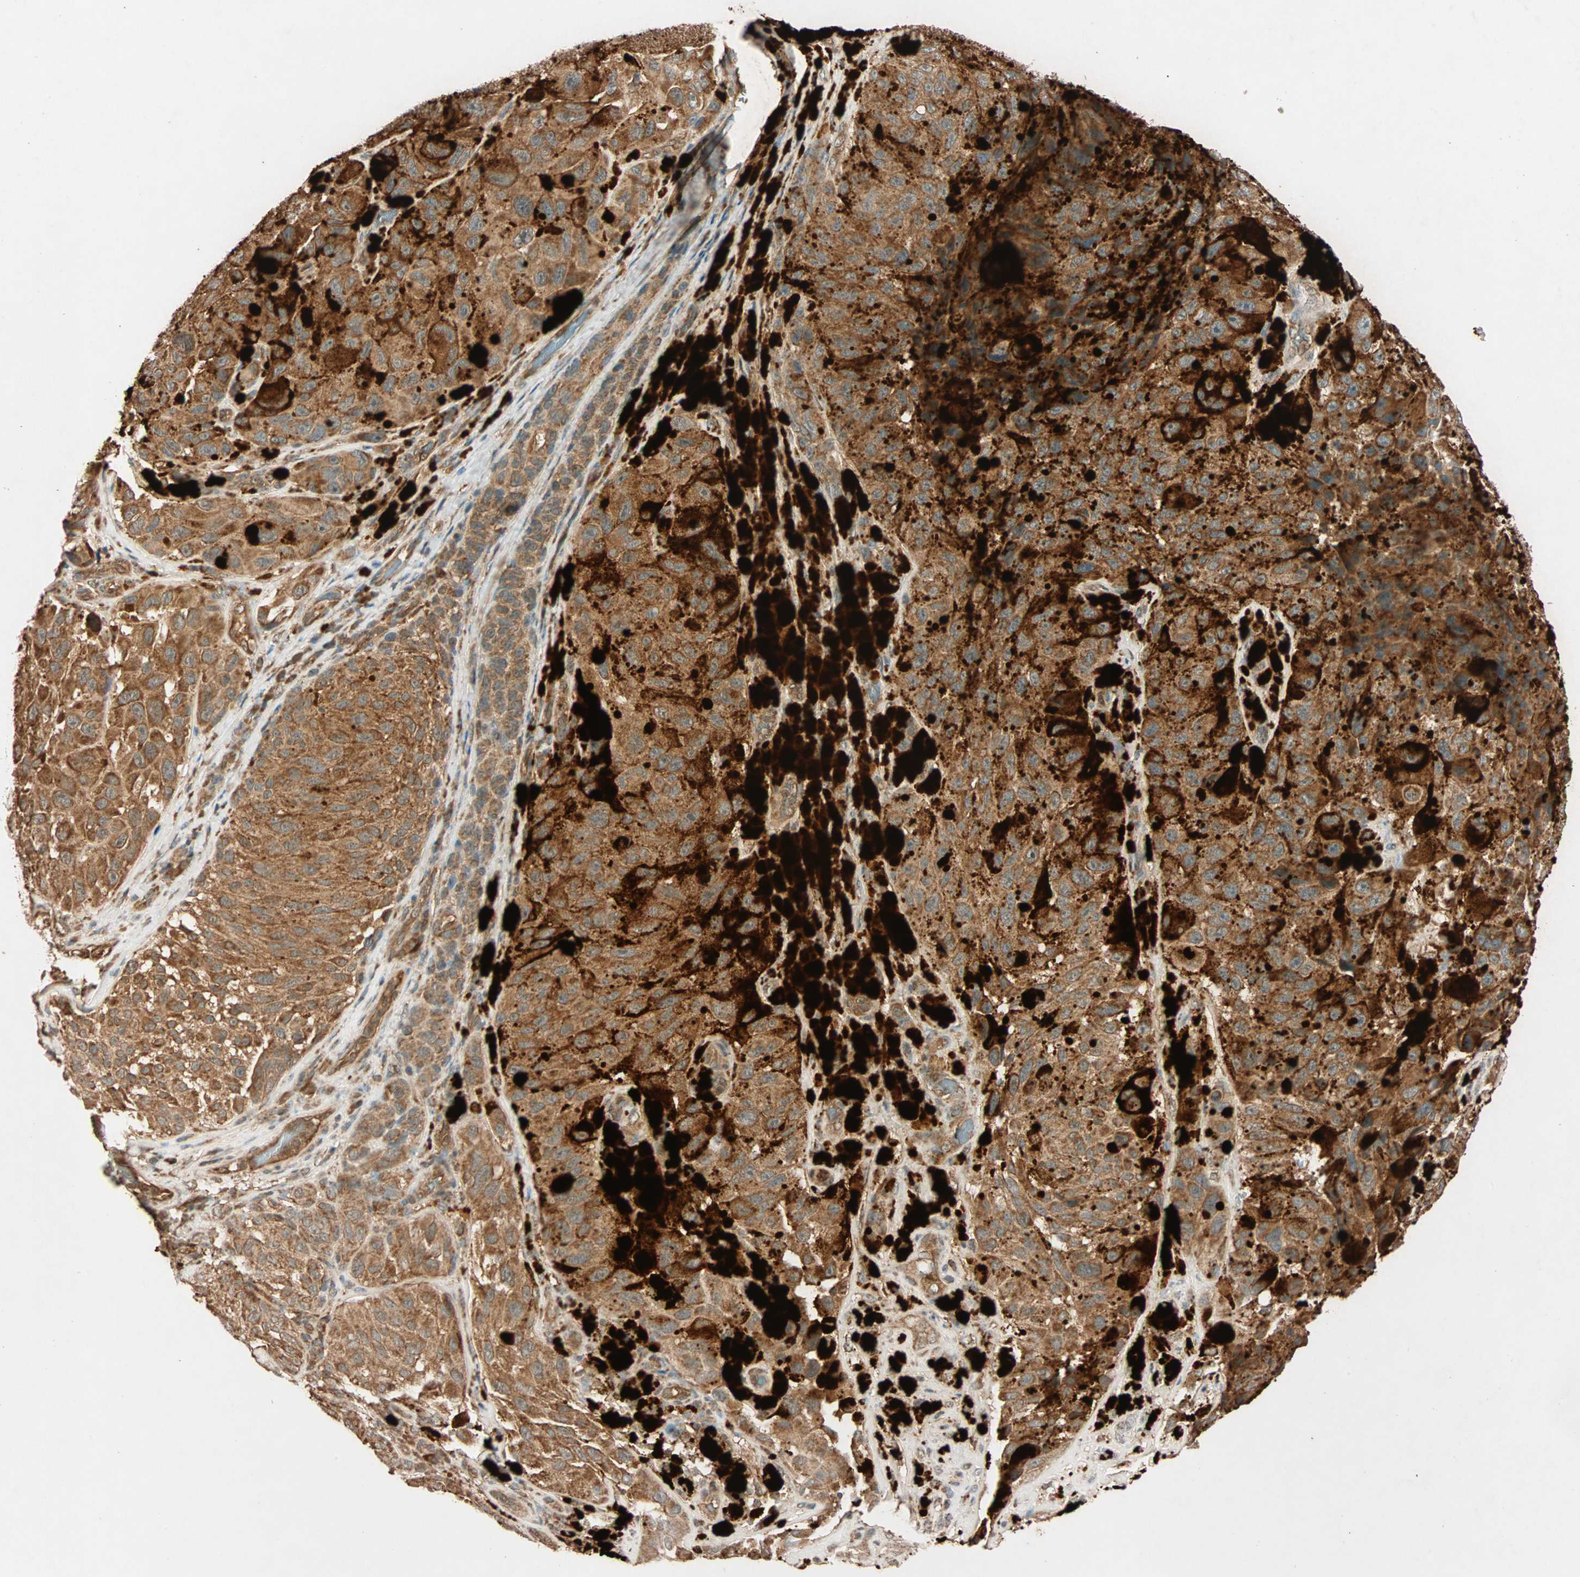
{"staining": {"intensity": "strong", "quantity": ">75%", "location": "cytoplasmic/membranous"}, "tissue": "melanoma", "cell_type": "Tumor cells", "image_type": "cancer", "snomed": [{"axis": "morphology", "description": "Malignant melanoma, NOS"}, {"axis": "topography", "description": "Skin"}], "caption": "A brown stain highlights strong cytoplasmic/membranous expression of a protein in malignant melanoma tumor cells.", "gene": "MAPK1", "patient": {"sex": "female", "age": 73}}